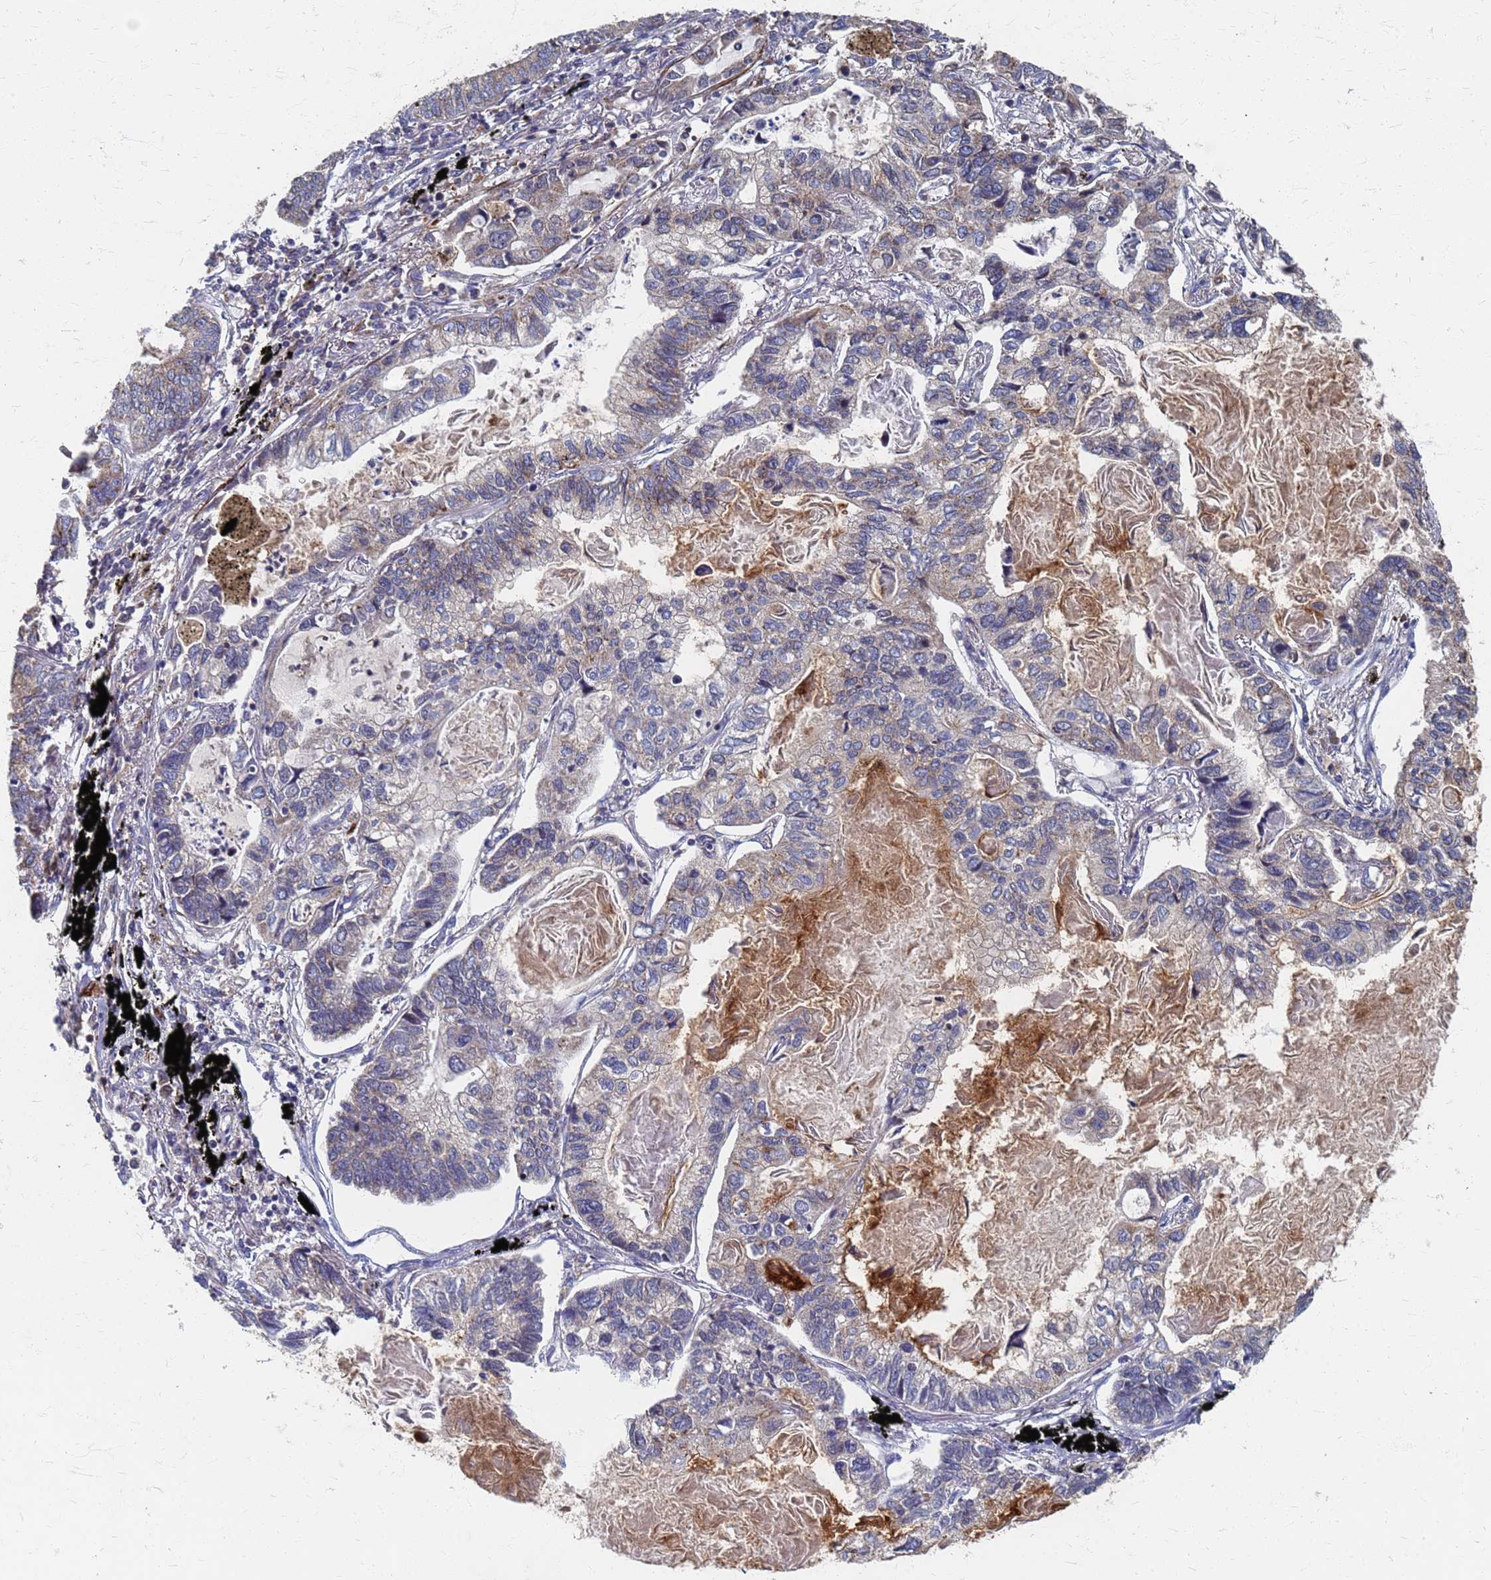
{"staining": {"intensity": "weak", "quantity": "<25%", "location": "cytoplasmic/membranous"}, "tissue": "lung cancer", "cell_type": "Tumor cells", "image_type": "cancer", "snomed": [{"axis": "morphology", "description": "Adenocarcinoma, NOS"}, {"axis": "topography", "description": "Lung"}], "caption": "DAB (3,3'-diaminobenzidine) immunohistochemical staining of human lung cancer (adenocarcinoma) exhibits no significant expression in tumor cells.", "gene": "ATPAF1", "patient": {"sex": "male", "age": 67}}